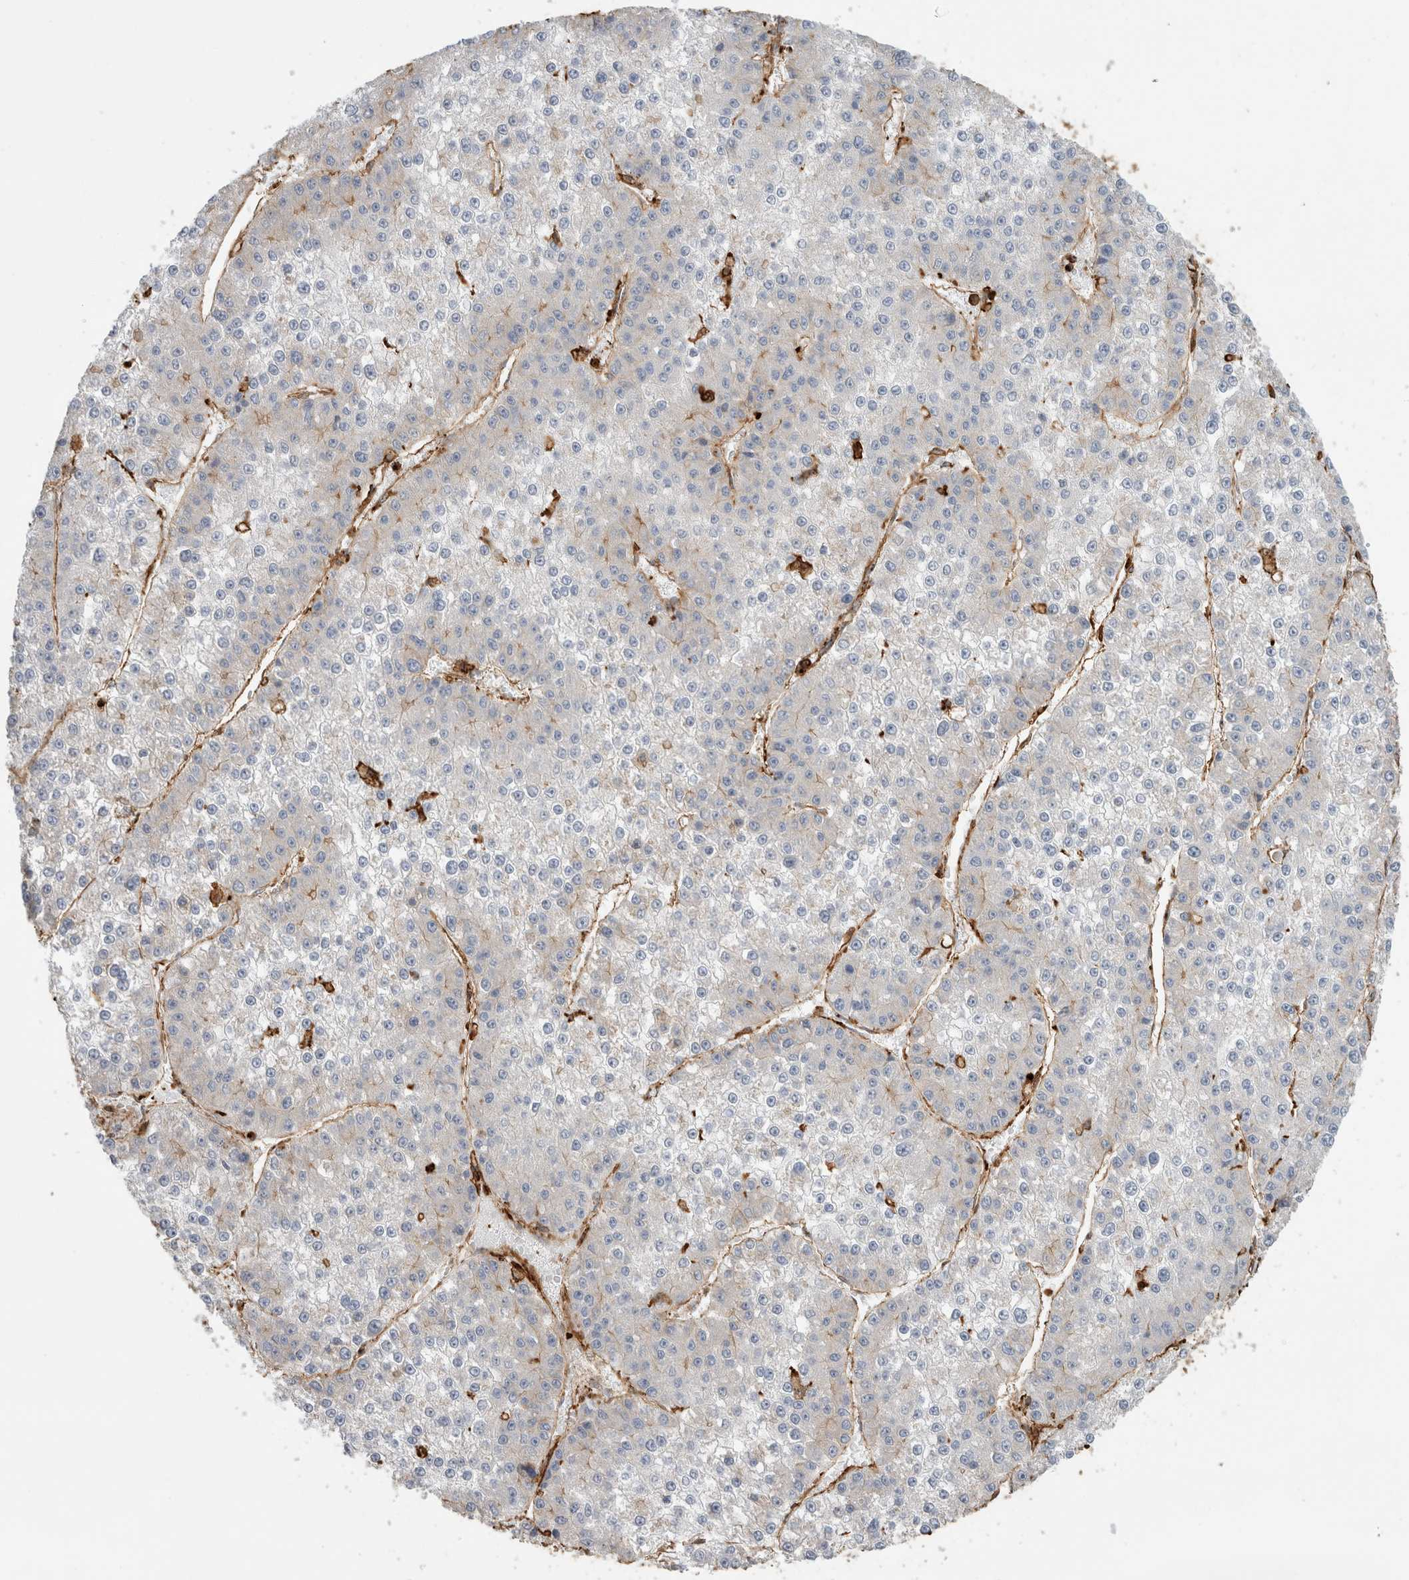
{"staining": {"intensity": "negative", "quantity": "none", "location": "none"}, "tissue": "liver cancer", "cell_type": "Tumor cells", "image_type": "cancer", "snomed": [{"axis": "morphology", "description": "Carcinoma, Hepatocellular, NOS"}, {"axis": "topography", "description": "Liver"}], "caption": "Hepatocellular carcinoma (liver) stained for a protein using immunohistochemistry demonstrates no staining tumor cells.", "gene": "GPER1", "patient": {"sex": "female", "age": 73}}